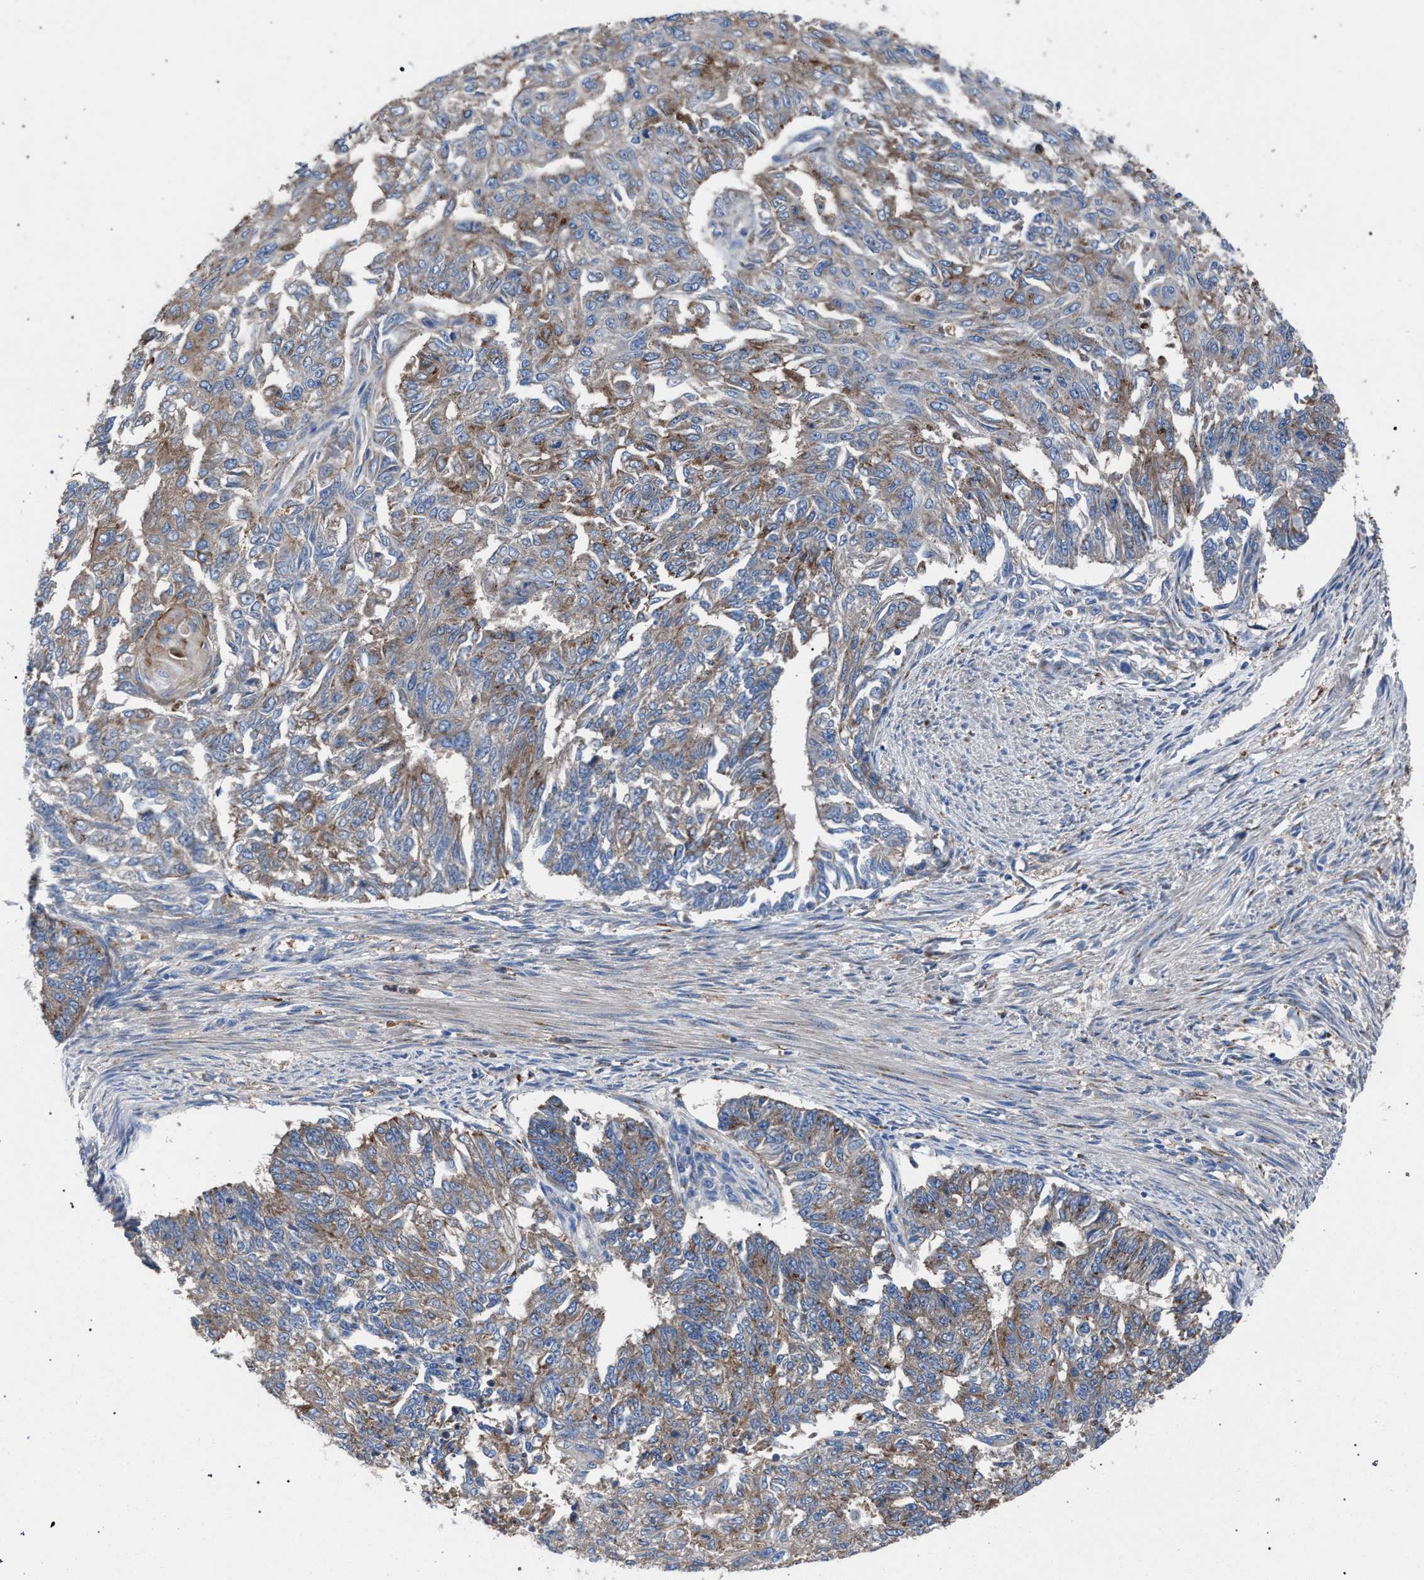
{"staining": {"intensity": "weak", "quantity": ">75%", "location": "cytoplasmic/membranous"}, "tissue": "endometrial cancer", "cell_type": "Tumor cells", "image_type": "cancer", "snomed": [{"axis": "morphology", "description": "Adenocarcinoma, NOS"}, {"axis": "topography", "description": "Endometrium"}], "caption": "This photomicrograph demonstrates endometrial cancer (adenocarcinoma) stained with immunohistochemistry (IHC) to label a protein in brown. The cytoplasmic/membranous of tumor cells show weak positivity for the protein. Nuclei are counter-stained blue.", "gene": "ATP6V0A1", "patient": {"sex": "female", "age": 32}}